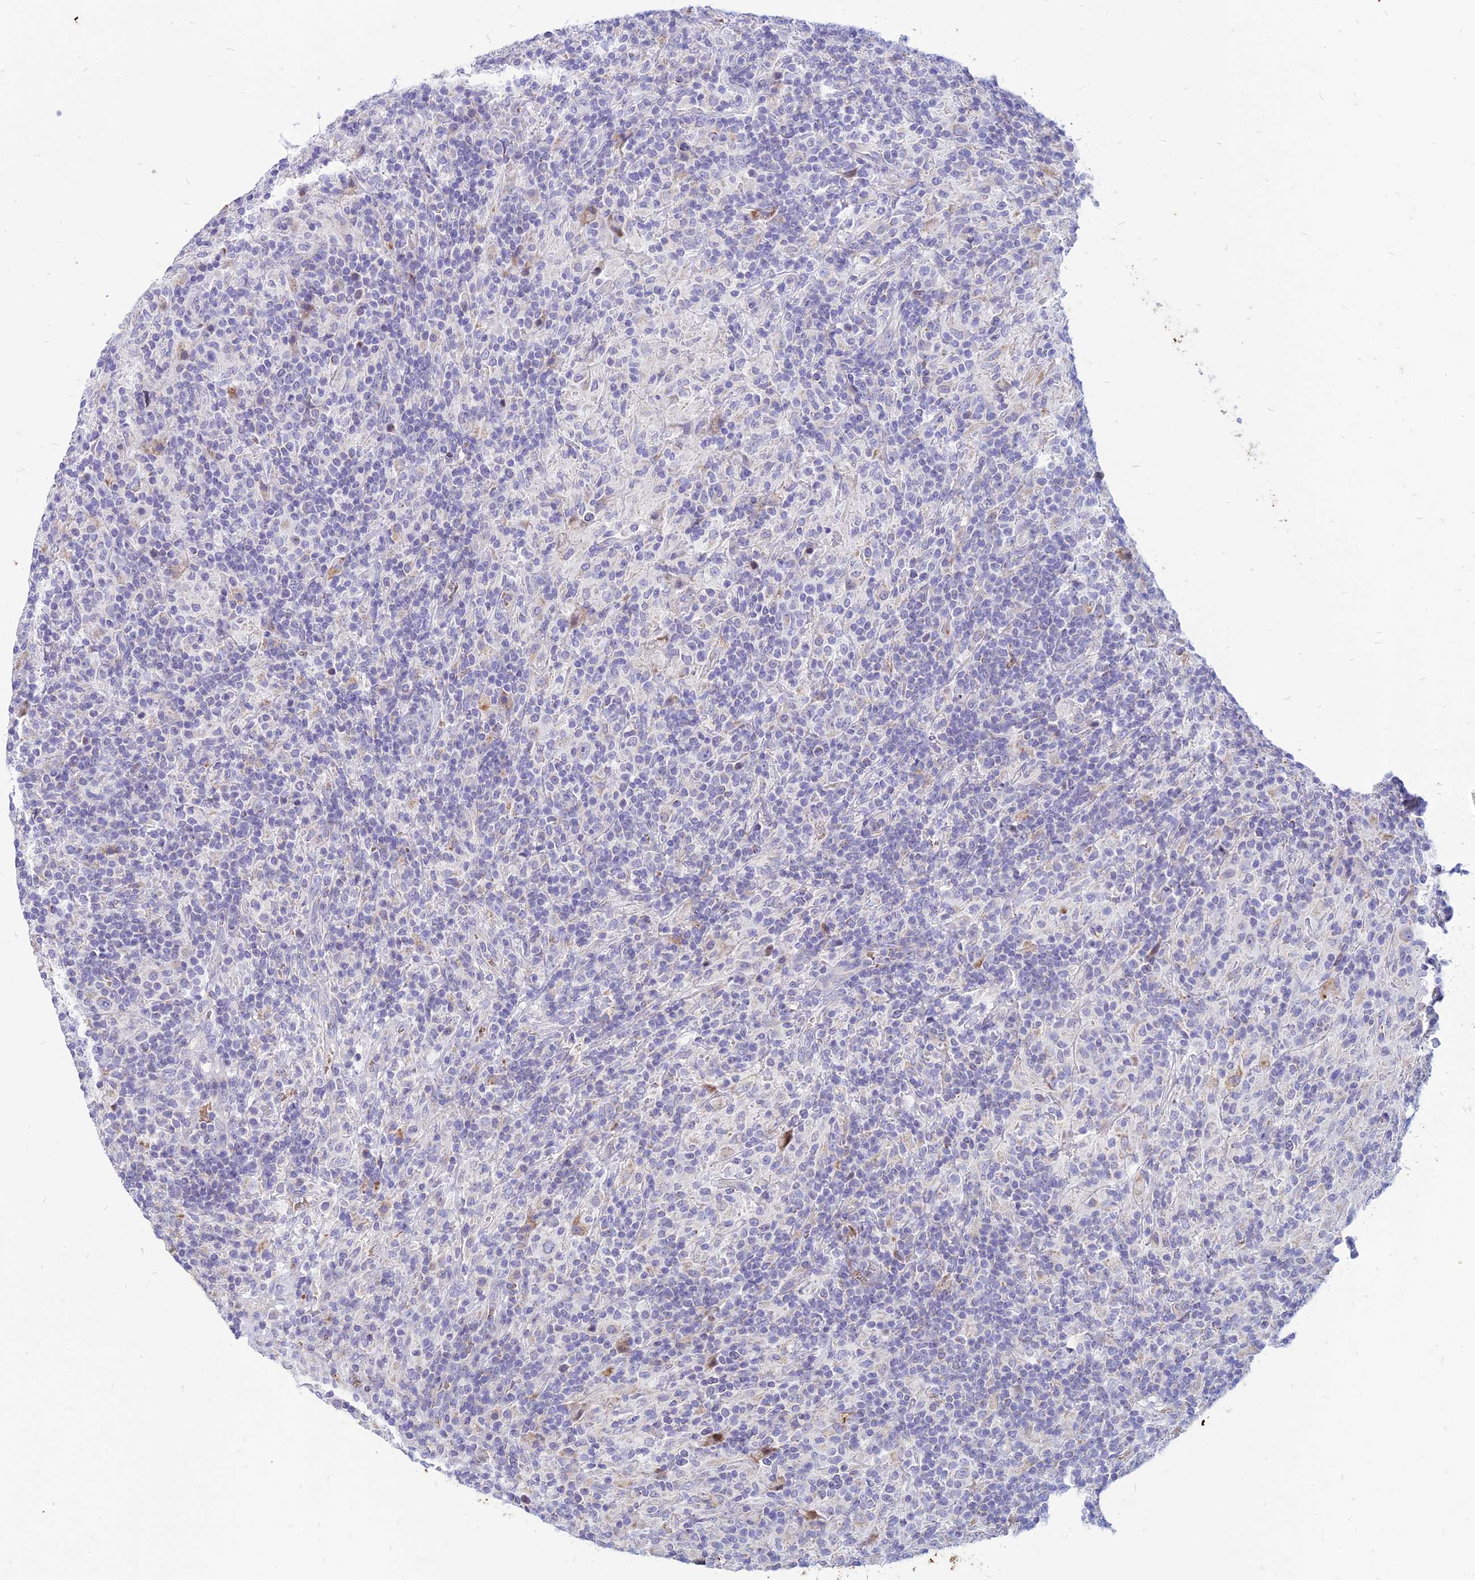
{"staining": {"intensity": "negative", "quantity": "none", "location": "none"}, "tissue": "lymphoma", "cell_type": "Tumor cells", "image_type": "cancer", "snomed": [{"axis": "morphology", "description": "Hodgkin's disease, NOS"}, {"axis": "topography", "description": "Lymph node"}], "caption": "Tumor cells show no significant protein positivity in Hodgkin's disease.", "gene": "HHAT", "patient": {"sex": "male", "age": 70}}